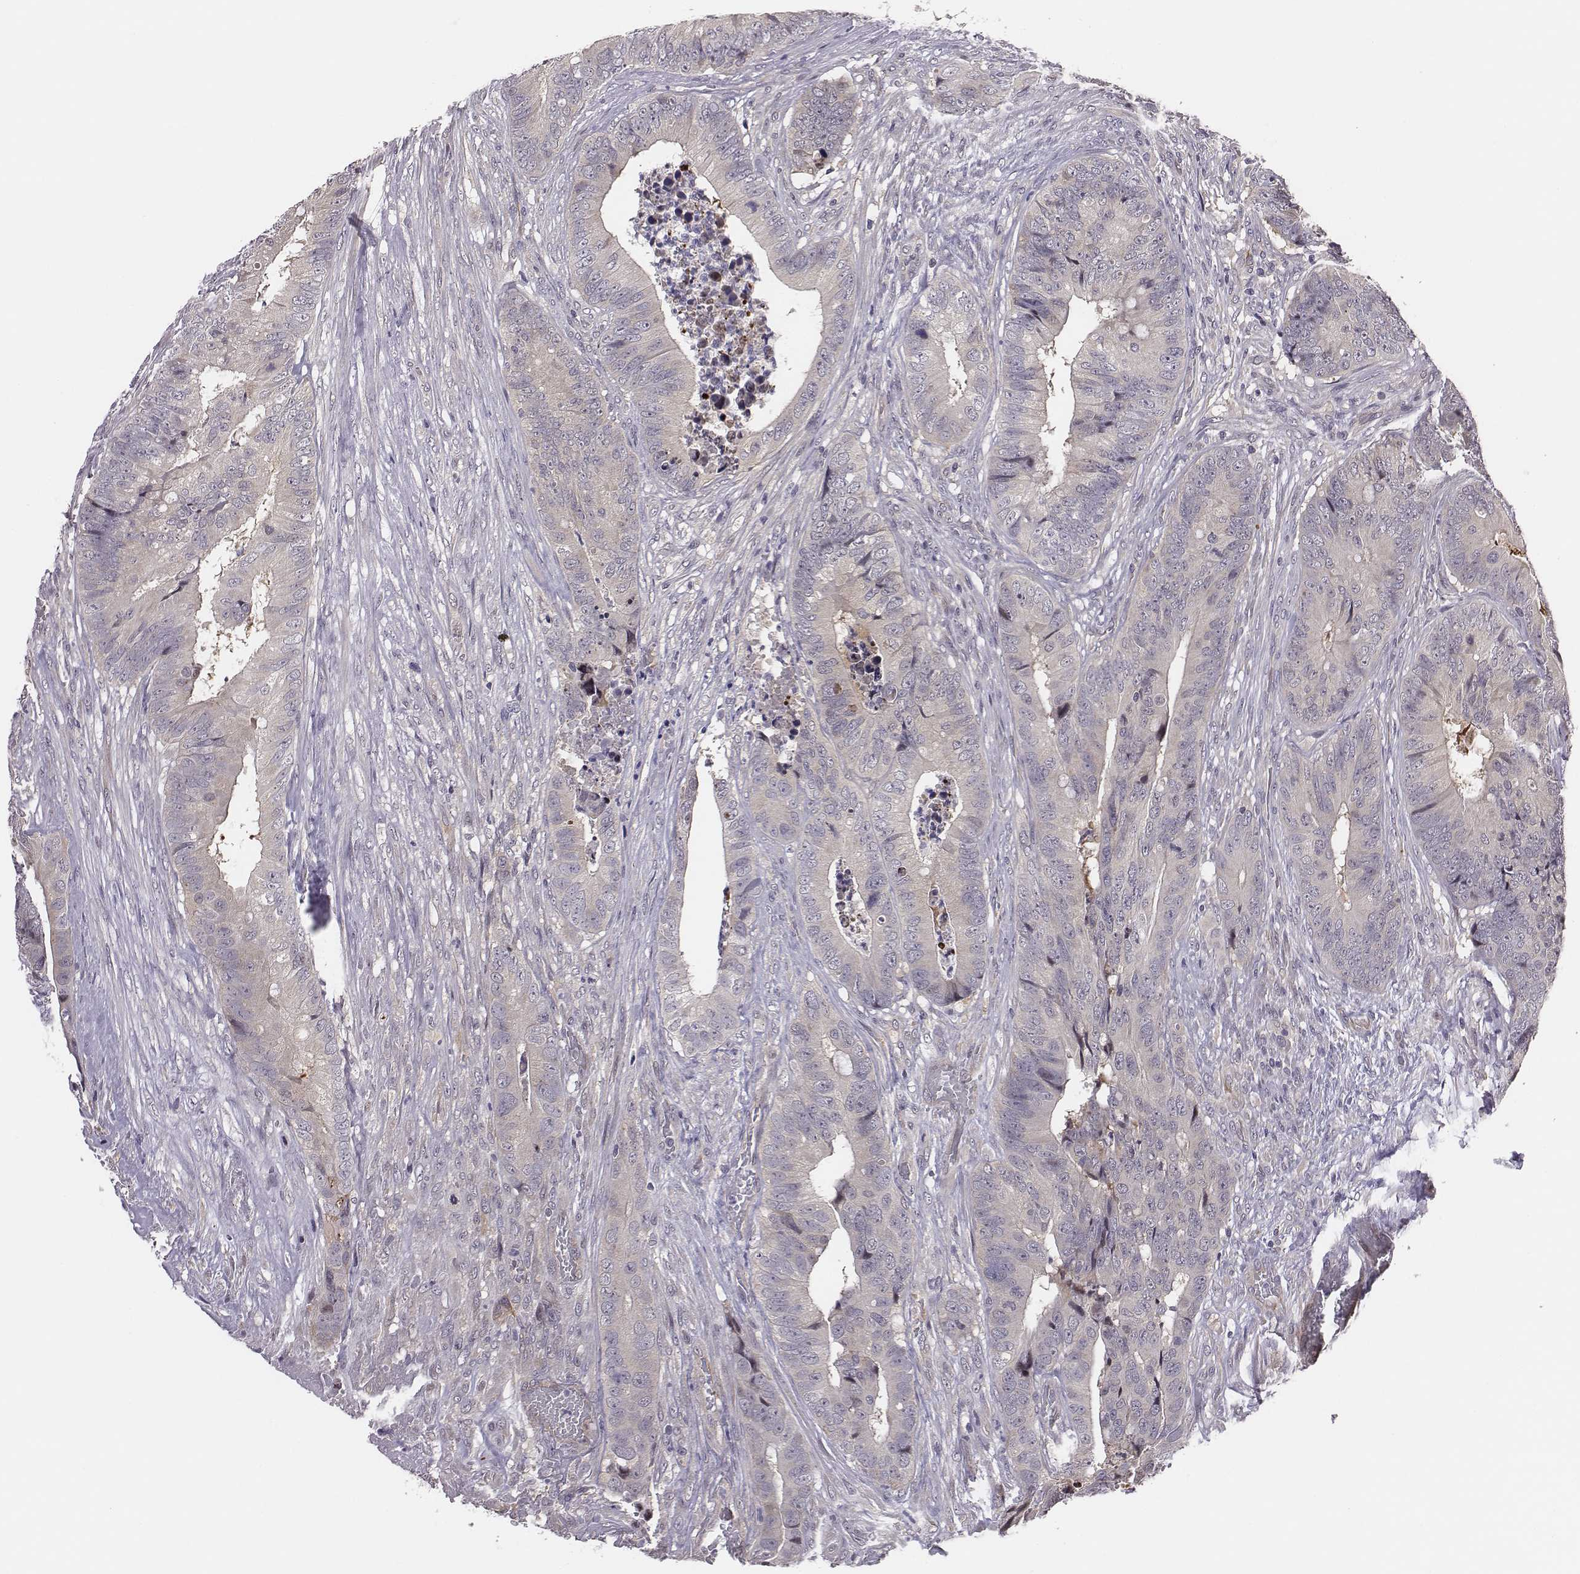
{"staining": {"intensity": "negative", "quantity": "none", "location": "none"}, "tissue": "colorectal cancer", "cell_type": "Tumor cells", "image_type": "cancer", "snomed": [{"axis": "morphology", "description": "Adenocarcinoma, NOS"}, {"axis": "topography", "description": "Colon"}], "caption": "This is an IHC histopathology image of human colorectal cancer (adenocarcinoma). There is no positivity in tumor cells.", "gene": "SMURF2", "patient": {"sex": "male", "age": 84}}